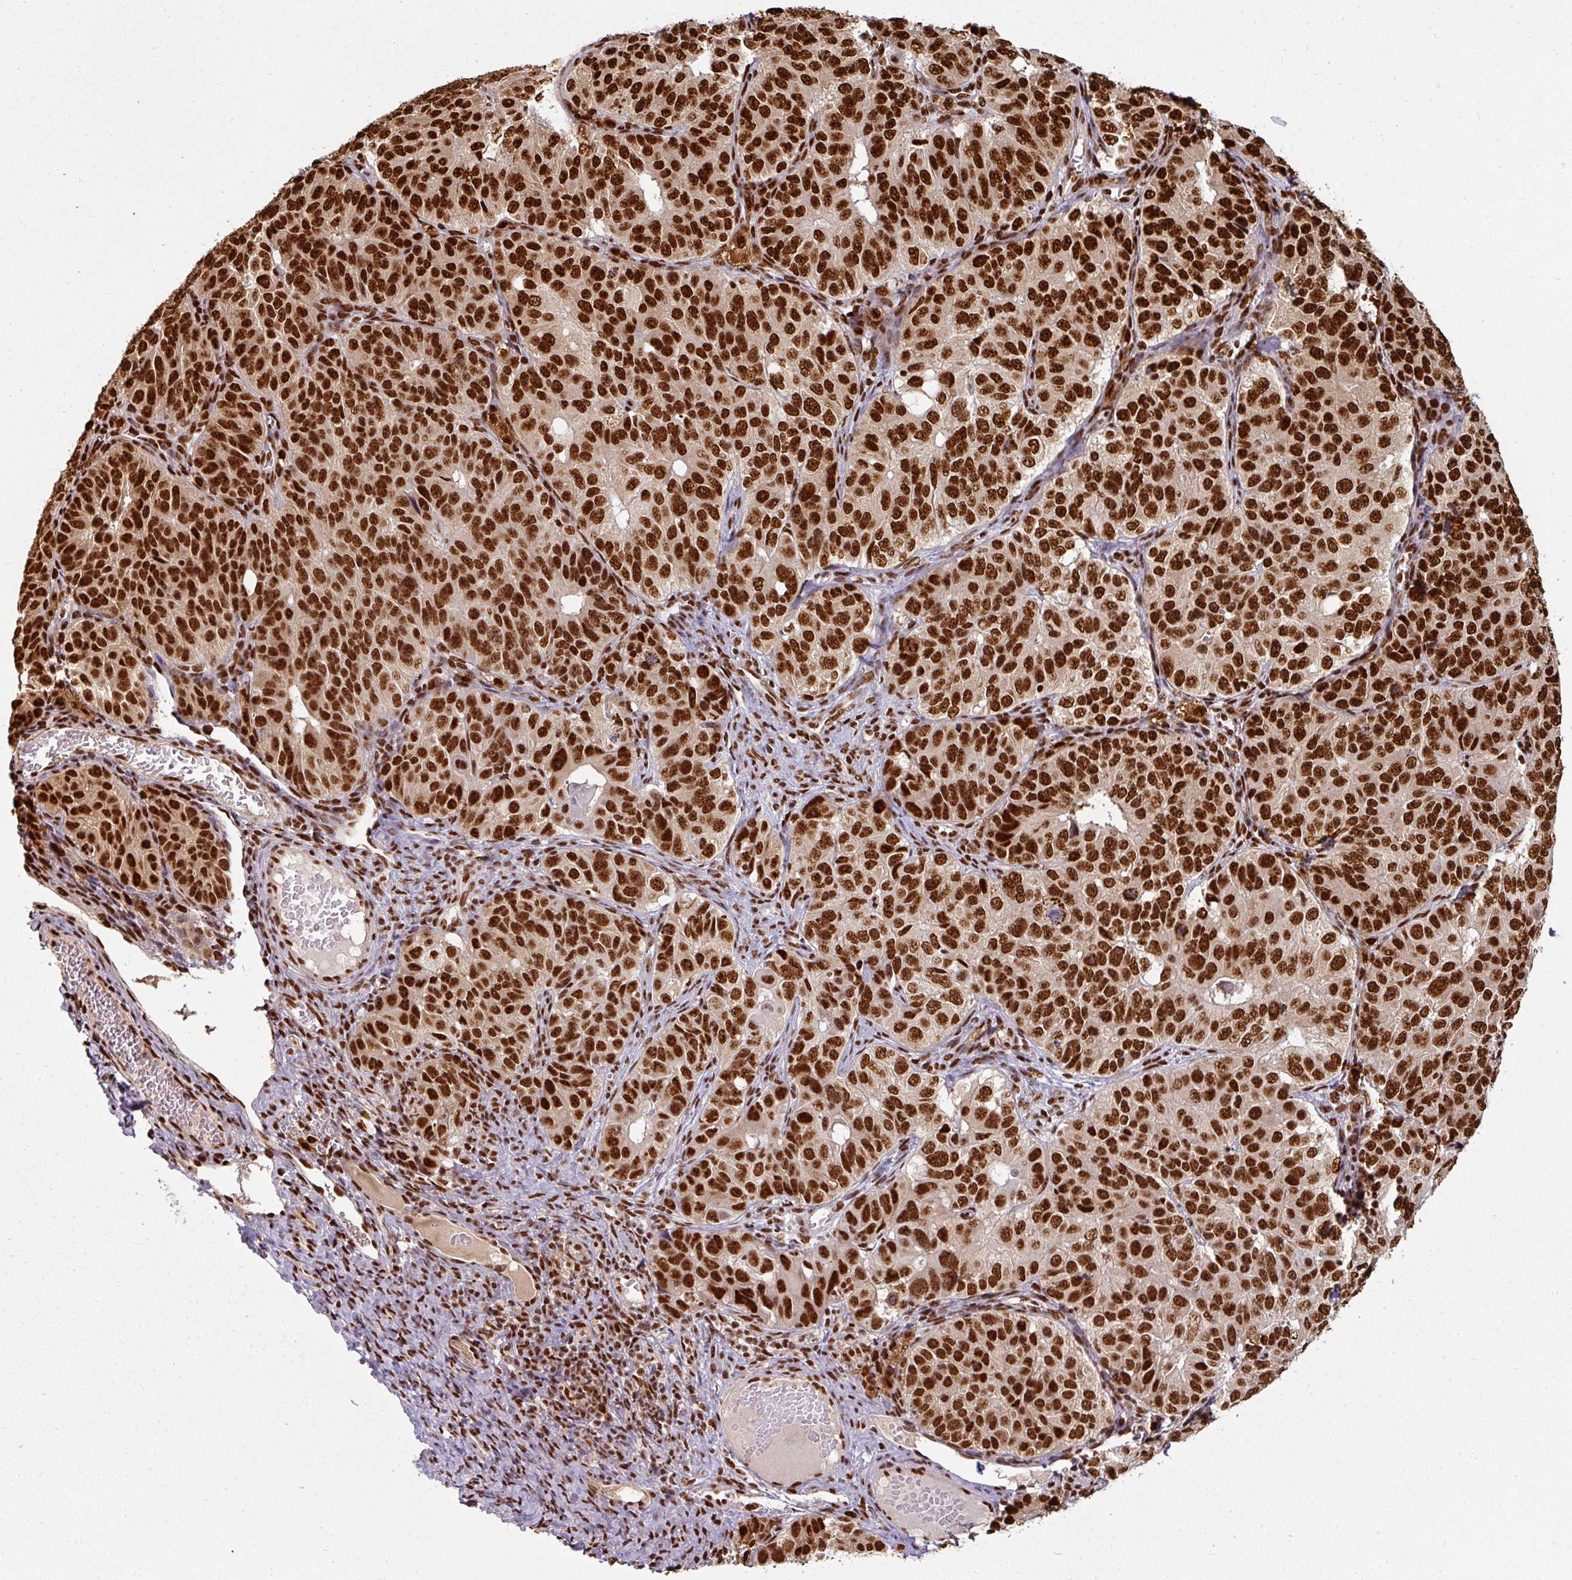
{"staining": {"intensity": "strong", "quantity": ">75%", "location": "nuclear"}, "tissue": "ovarian cancer", "cell_type": "Tumor cells", "image_type": "cancer", "snomed": [{"axis": "morphology", "description": "Carcinoma, endometroid"}, {"axis": "topography", "description": "Ovary"}], "caption": "This is an image of IHC staining of ovarian cancer (endometroid carcinoma), which shows strong expression in the nuclear of tumor cells.", "gene": "SIK3", "patient": {"sex": "female", "age": 51}}